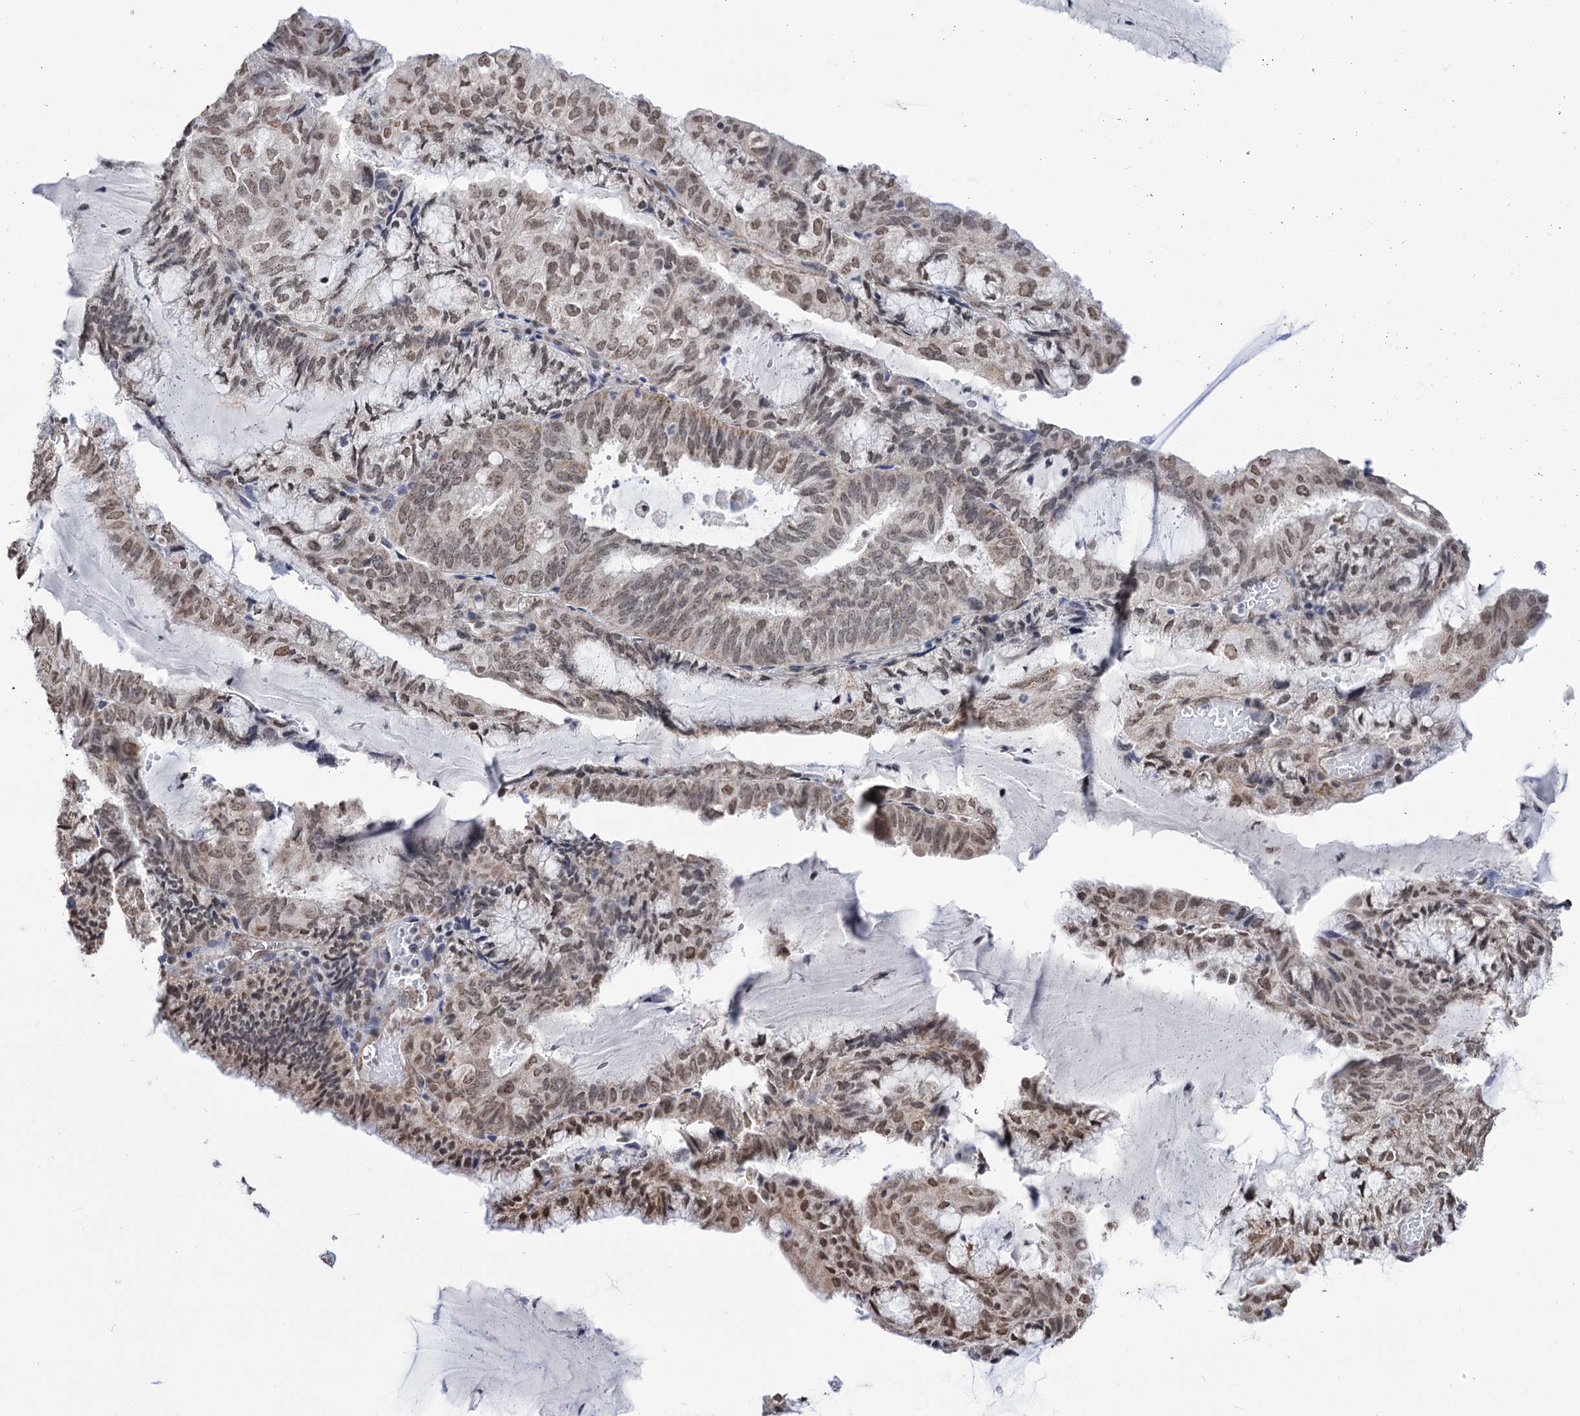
{"staining": {"intensity": "moderate", "quantity": "25%-75%", "location": "nuclear"}, "tissue": "endometrial cancer", "cell_type": "Tumor cells", "image_type": "cancer", "snomed": [{"axis": "morphology", "description": "Adenocarcinoma, NOS"}, {"axis": "topography", "description": "Endometrium"}], "caption": "Endometrial adenocarcinoma tissue reveals moderate nuclear expression in about 25%-75% of tumor cells, visualized by immunohistochemistry. (IHC, brightfield microscopy, high magnification).", "gene": "ABHD10", "patient": {"sex": "female", "age": 81}}